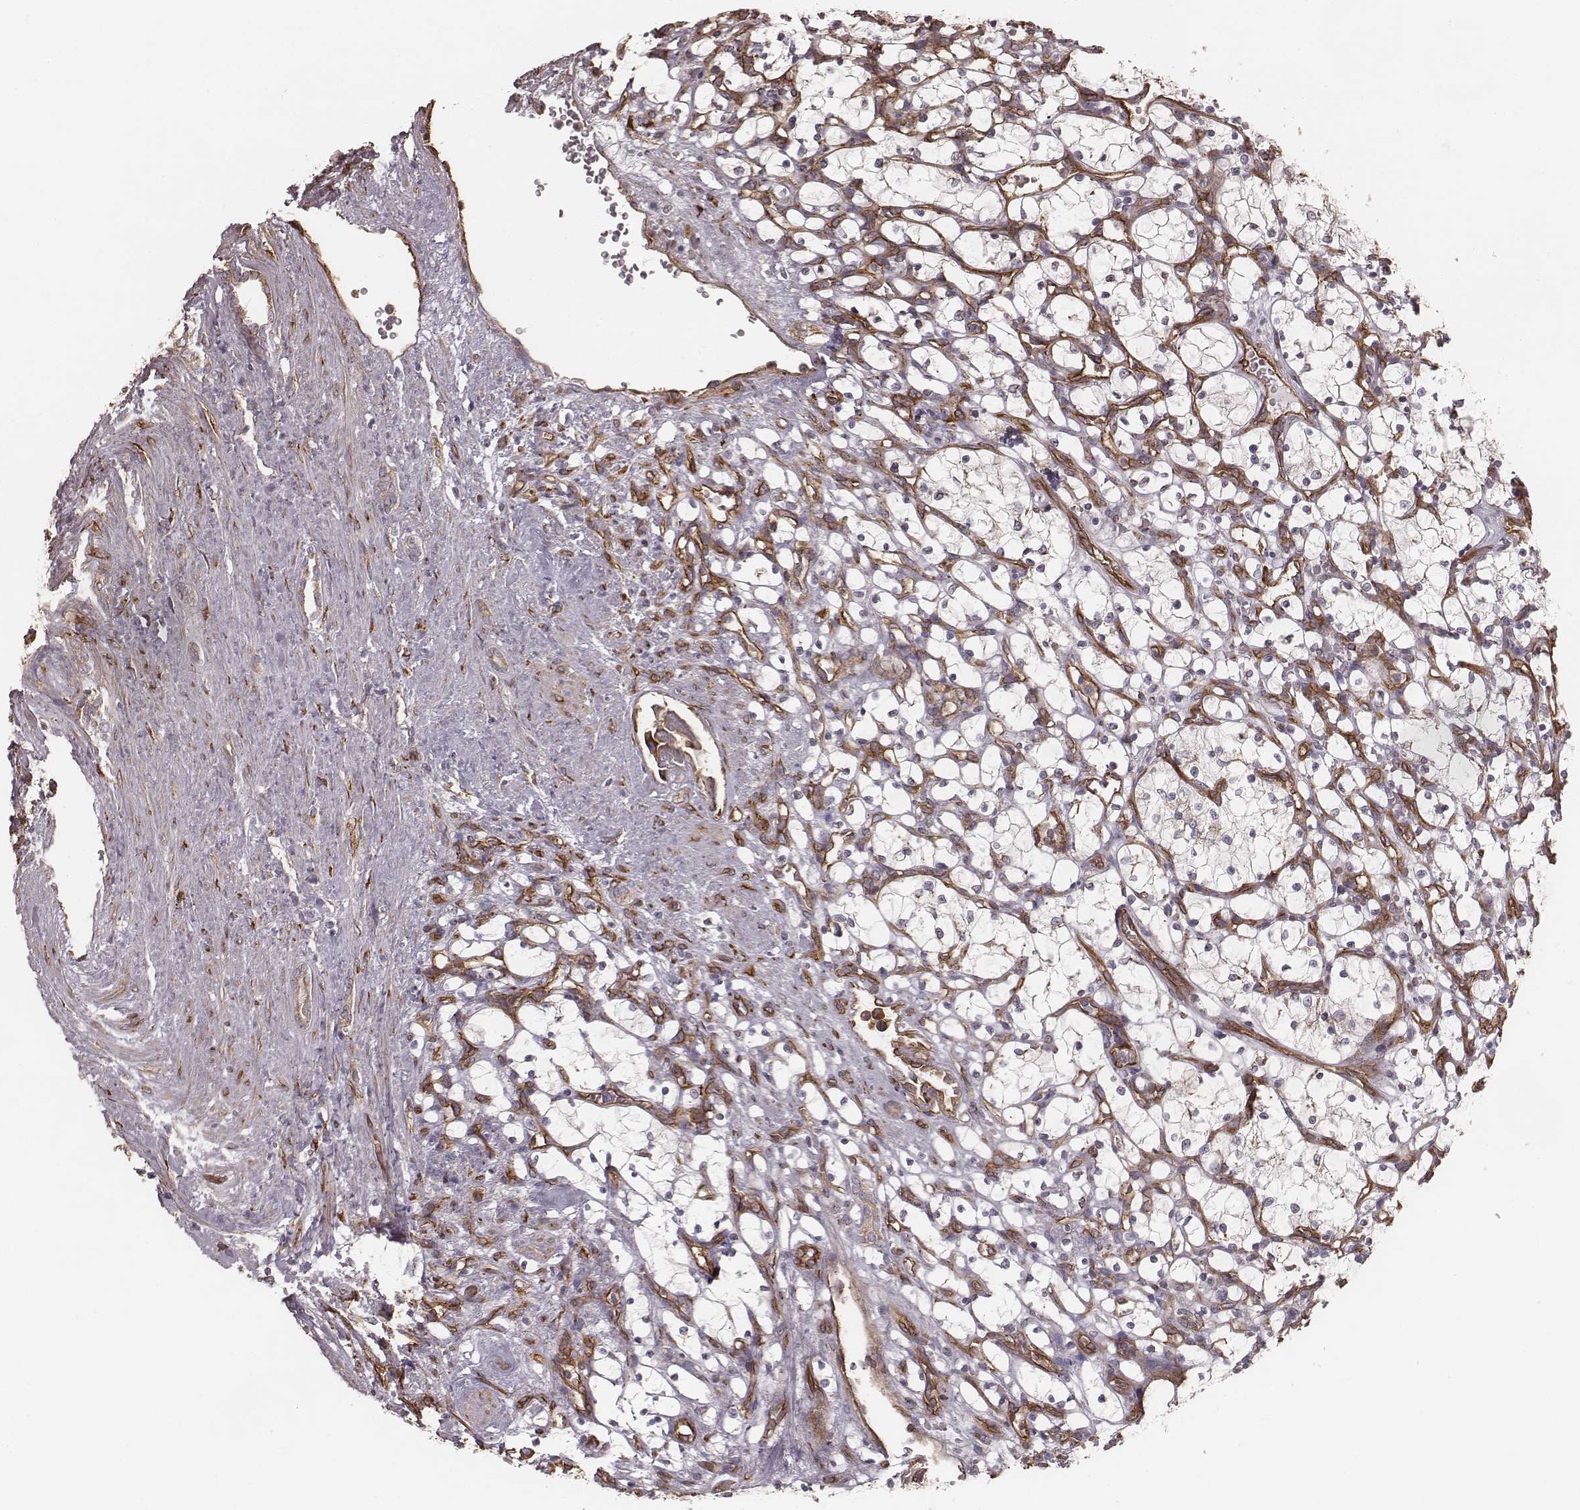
{"staining": {"intensity": "negative", "quantity": "none", "location": "none"}, "tissue": "renal cancer", "cell_type": "Tumor cells", "image_type": "cancer", "snomed": [{"axis": "morphology", "description": "Adenocarcinoma, NOS"}, {"axis": "topography", "description": "Kidney"}], "caption": "Adenocarcinoma (renal) was stained to show a protein in brown. There is no significant expression in tumor cells.", "gene": "PALMD", "patient": {"sex": "female", "age": 69}}